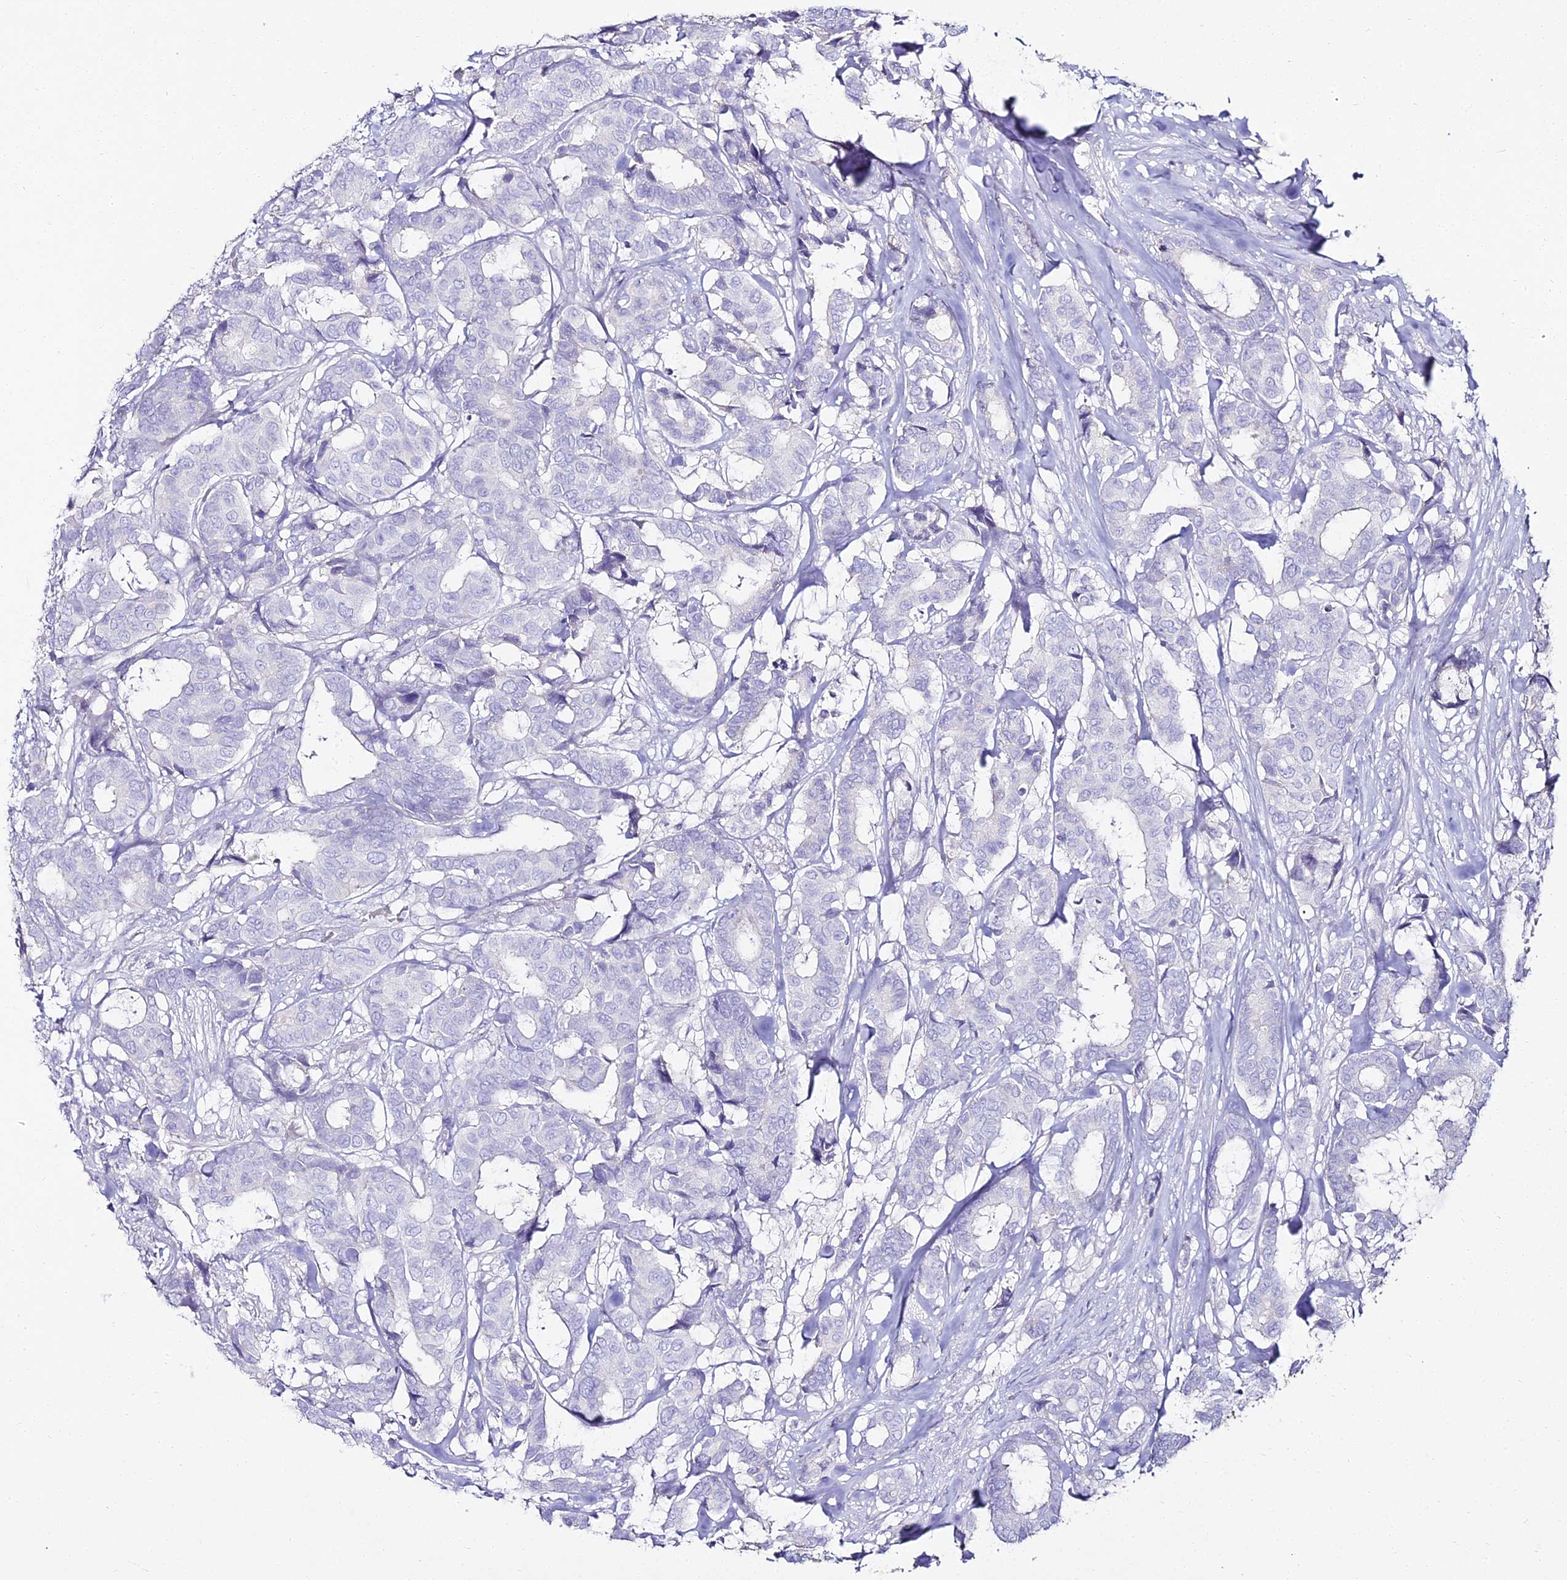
{"staining": {"intensity": "negative", "quantity": "none", "location": "none"}, "tissue": "breast cancer", "cell_type": "Tumor cells", "image_type": "cancer", "snomed": [{"axis": "morphology", "description": "Duct carcinoma"}, {"axis": "topography", "description": "Breast"}], "caption": "An image of human breast invasive ductal carcinoma is negative for staining in tumor cells. (Stains: DAB immunohistochemistry (IHC) with hematoxylin counter stain, Microscopy: brightfield microscopy at high magnification).", "gene": "ALPG", "patient": {"sex": "female", "age": 87}}